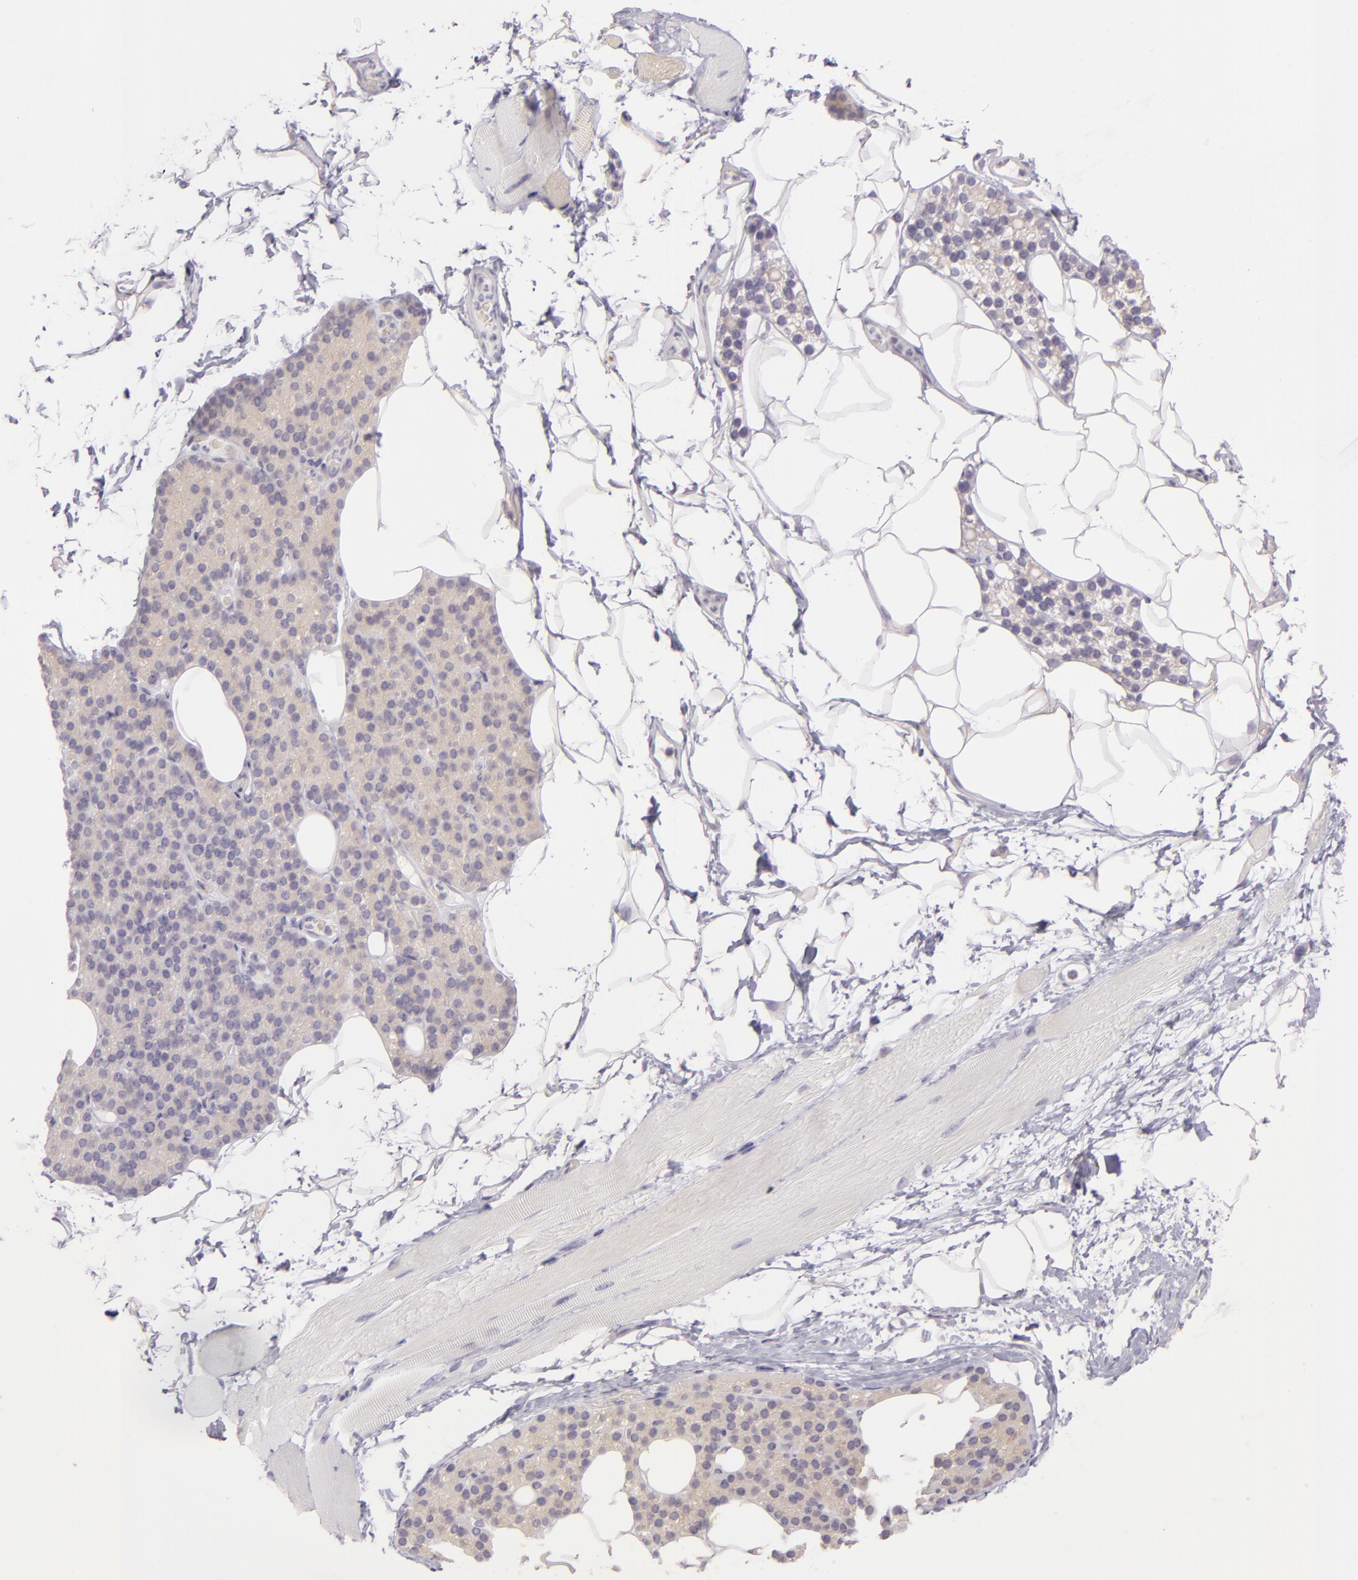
{"staining": {"intensity": "negative", "quantity": "none", "location": "none"}, "tissue": "skeletal muscle", "cell_type": "Myocytes", "image_type": "normal", "snomed": [{"axis": "morphology", "description": "Normal tissue, NOS"}, {"axis": "topography", "description": "Skeletal muscle"}, {"axis": "topography", "description": "Parathyroid gland"}], "caption": "High magnification brightfield microscopy of unremarkable skeletal muscle stained with DAB (3,3'-diaminobenzidine) (brown) and counterstained with hematoxylin (blue): myocytes show no significant staining.", "gene": "ZC3H7B", "patient": {"sex": "female", "age": 37}}